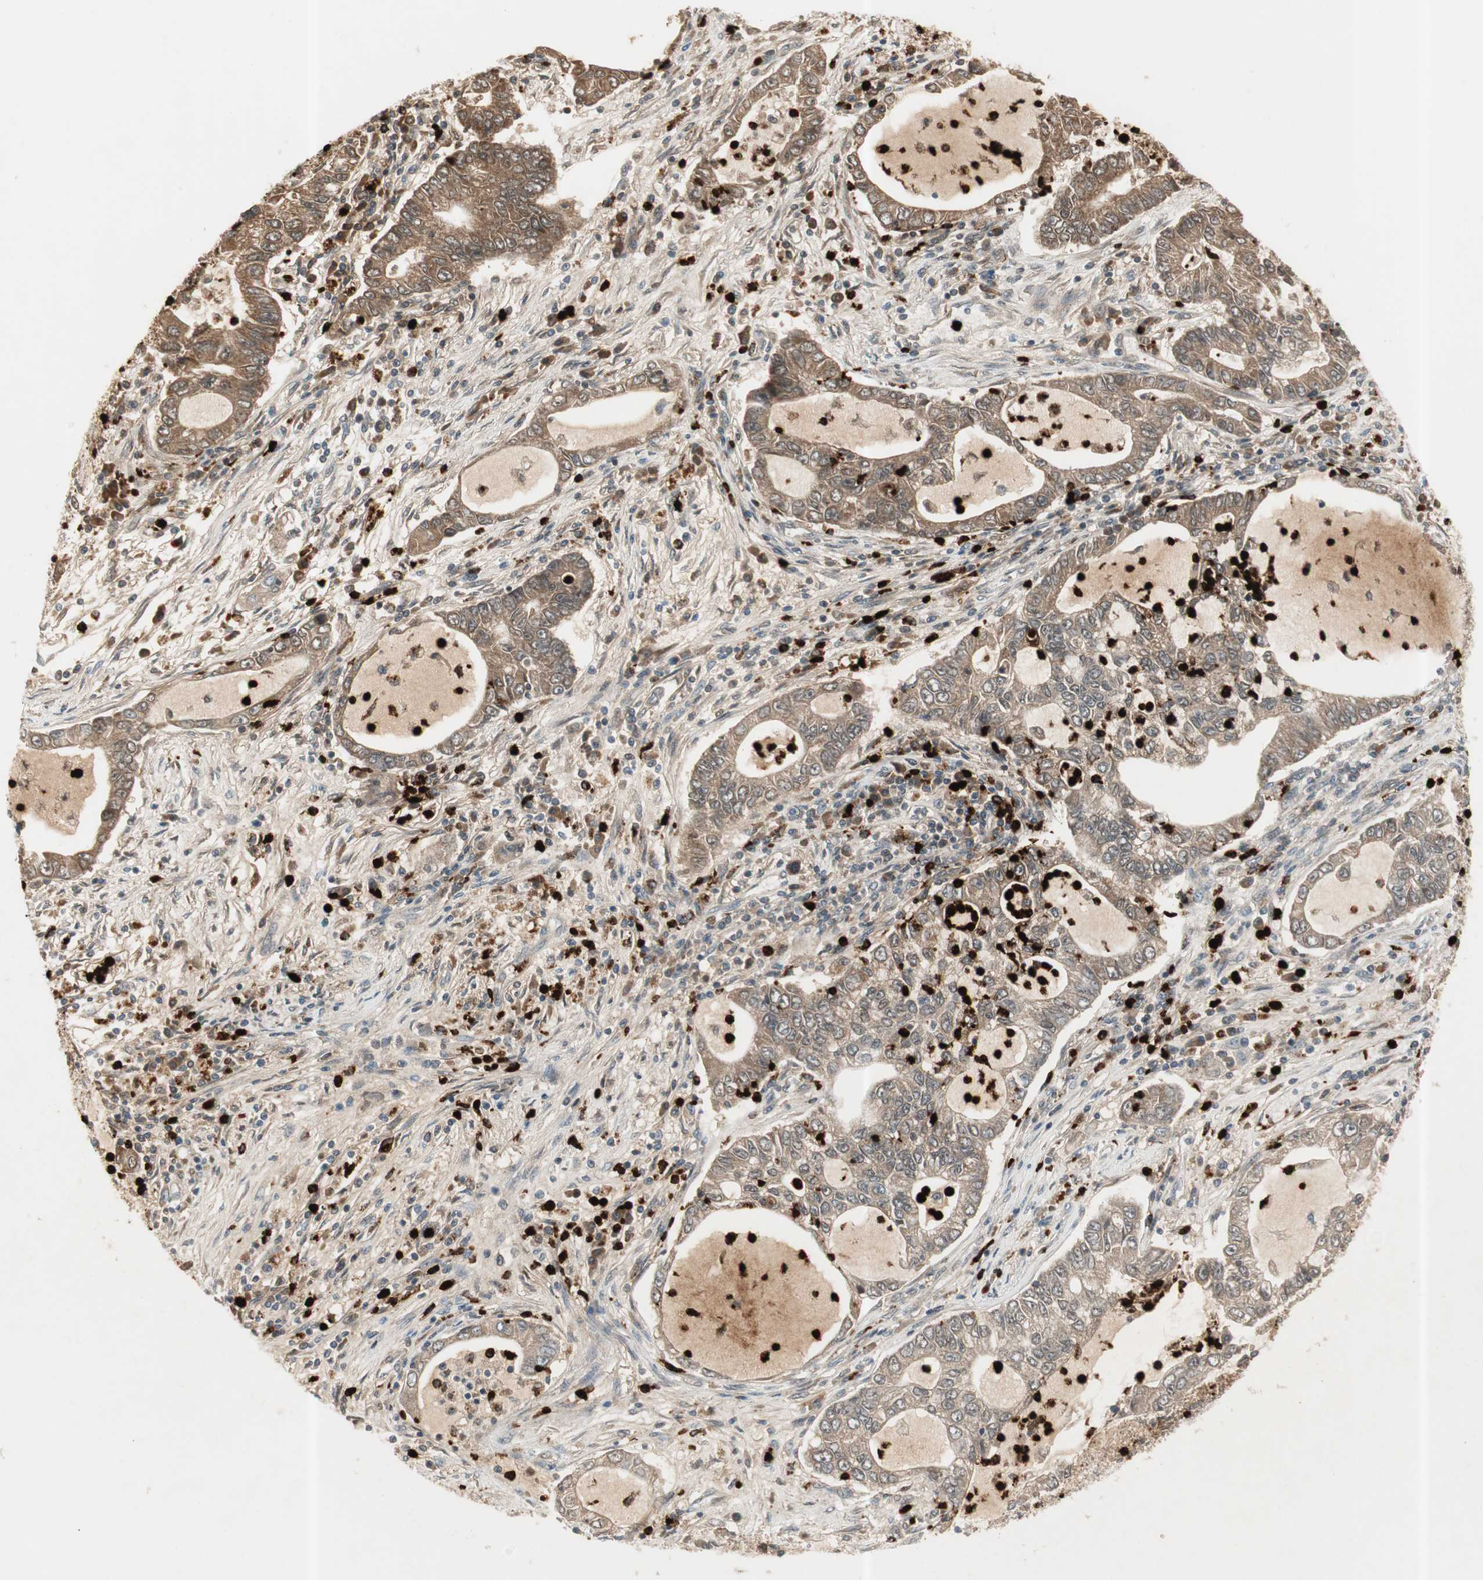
{"staining": {"intensity": "moderate", "quantity": ">75%", "location": "cytoplasmic/membranous"}, "tissue": "lung cancer", "cell_type": "Tumor cells", "image_type": "cancer", "snomed": [{"axis": "morphology", "description": "Adenocarcinoma, NOS"}, {"axis": "topography", "description": "Lung"}], "caption": "Brown immunohistochemical staining in lung cancer displays moderate cytoplasmic/membranous staining in about >75% of tumor cells.", "gene": "PRTN3", "patient": {"sex": "female", "age": 51}}